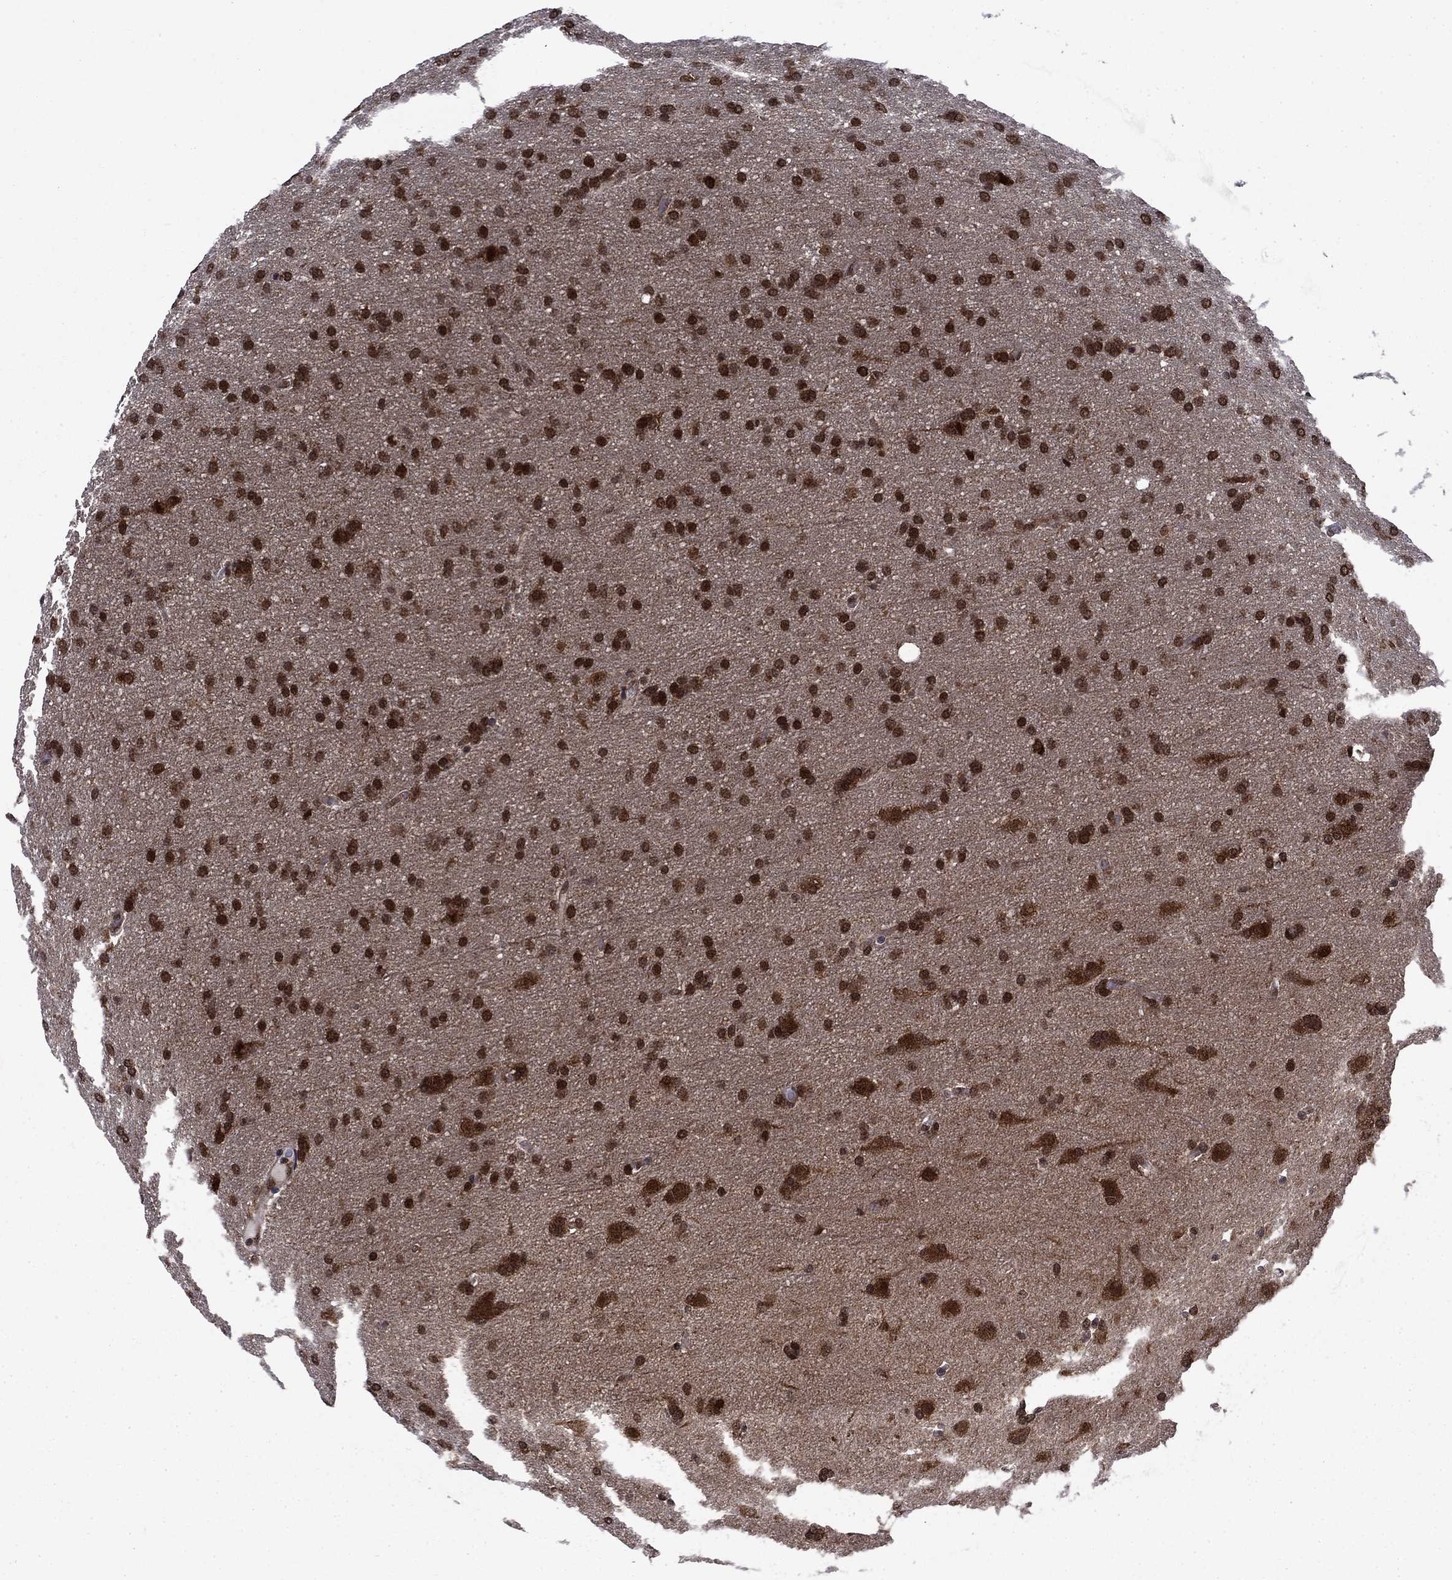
{"staining": {"intensity": "strong", "quantity": ">75%", "location": "nuclear"}, "tissue": "glioma", "cell_type": "Tumor cells", "image_type": "cancer", "snomed": [{"axis": "morphology", "description": "Glioma, malignant, Low grade"}, {"axis": "topography", "description": "Brain"}], "caption": "Protein staining by immunohistochemistry (IHC) shows strong nuclear staining in approximately >75% of tumor cells in malignant glioma (low-grade).", "gene": "DNAJA1", "patient": {"sex": "female", "age": 32}}